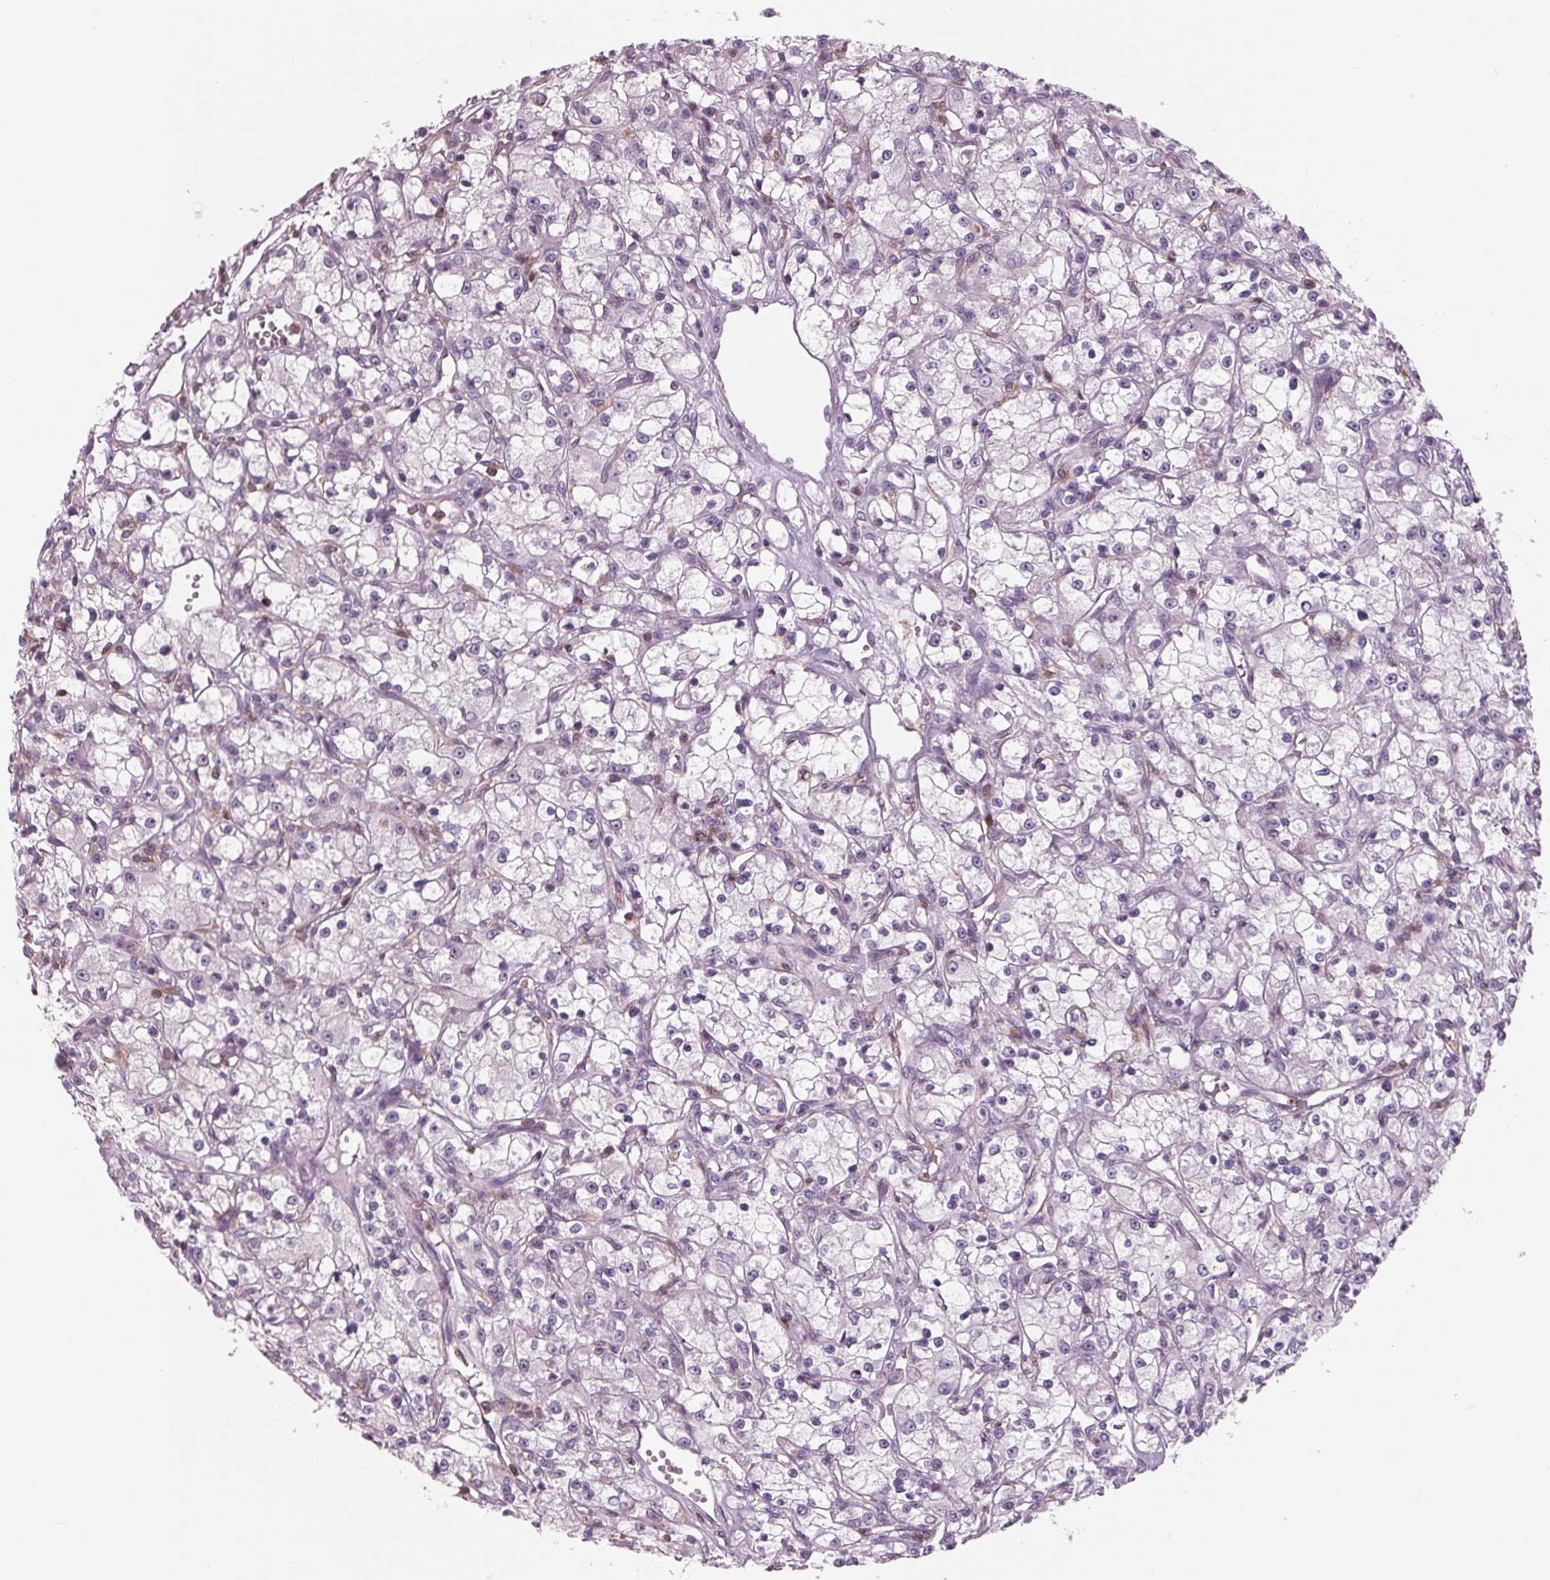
{"staining": {"intensity": "negative", "quantity": "none", "location": "none"}, "tissue": "renal cancer", "cell_type": "Tumor cells", "image_type": "cancer", "snomed": [{"axis": "morphology", "description": "Adenocarcinoma, NOS"}, {"axis": "topography", "description": "Kidney"}], "caption": "IHC histopathology image of neoplastic tissue: human adenocarcinoma (renal) stained with DAB (3,3'-diaminobenzidine) reveals no significant protein positivity in tumor cells.", "gene": "ARHGAP25", "patient": {"sex": "female", "age": 59}}